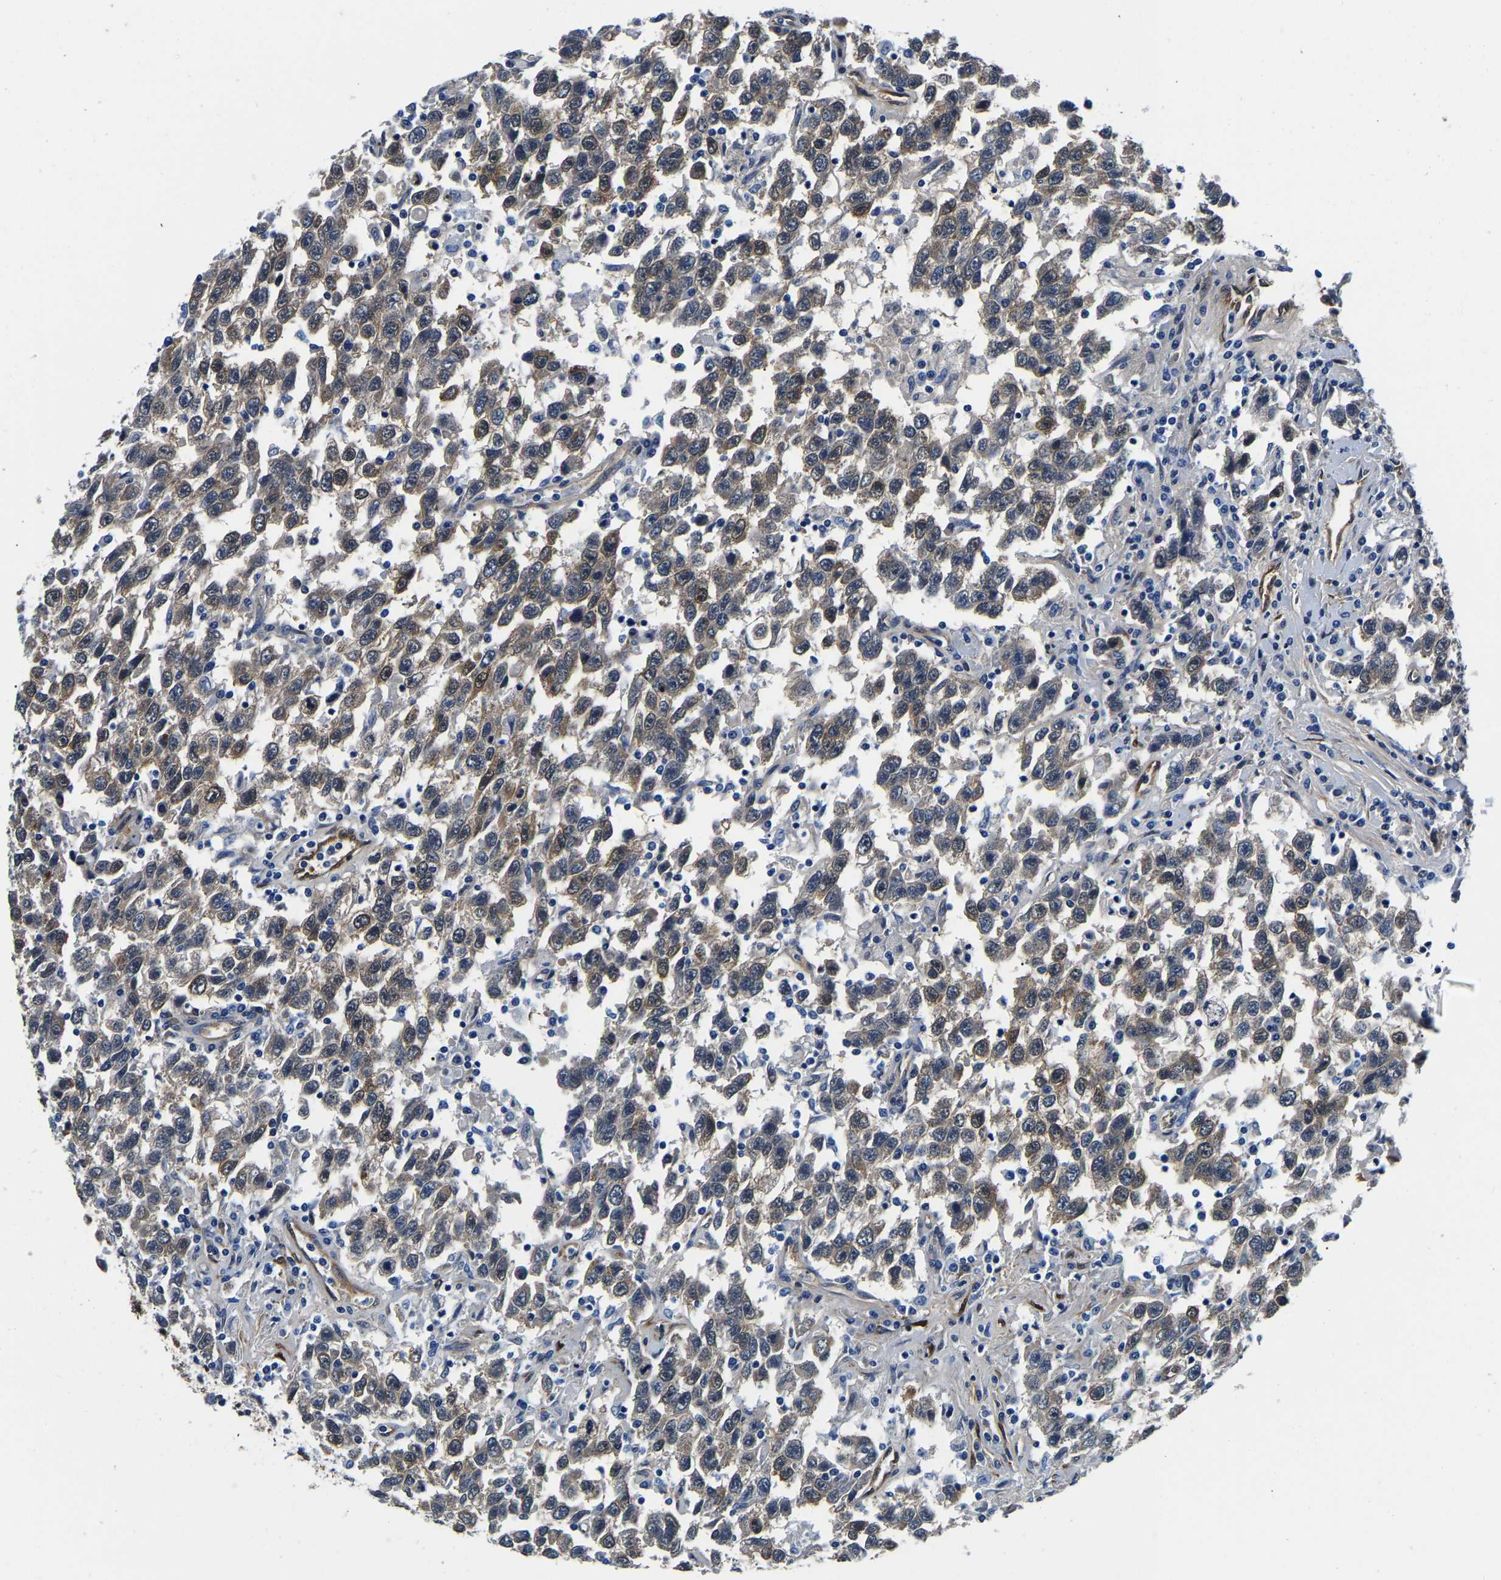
{"staining": {"intensity": "weak", "quantity": "<25%", "location": "cytoplasmic/membranous"}, "tissue": "testis cancer", "cell_type": "Tumor cells", "image_type": "cancer", "snomed": [{"axis": "morphology", "description": "Seminoma, NOS"}, {"axis": "topography", "description": "Testis"}], "caption": "A photomicrograph of testis cancer (seminoma) stained for a protein reveals no brown staining in tumor cells. Nuclei are stained in blue.", "gene": "S100A13", "patient": {"sex": "male", "age": 41}}